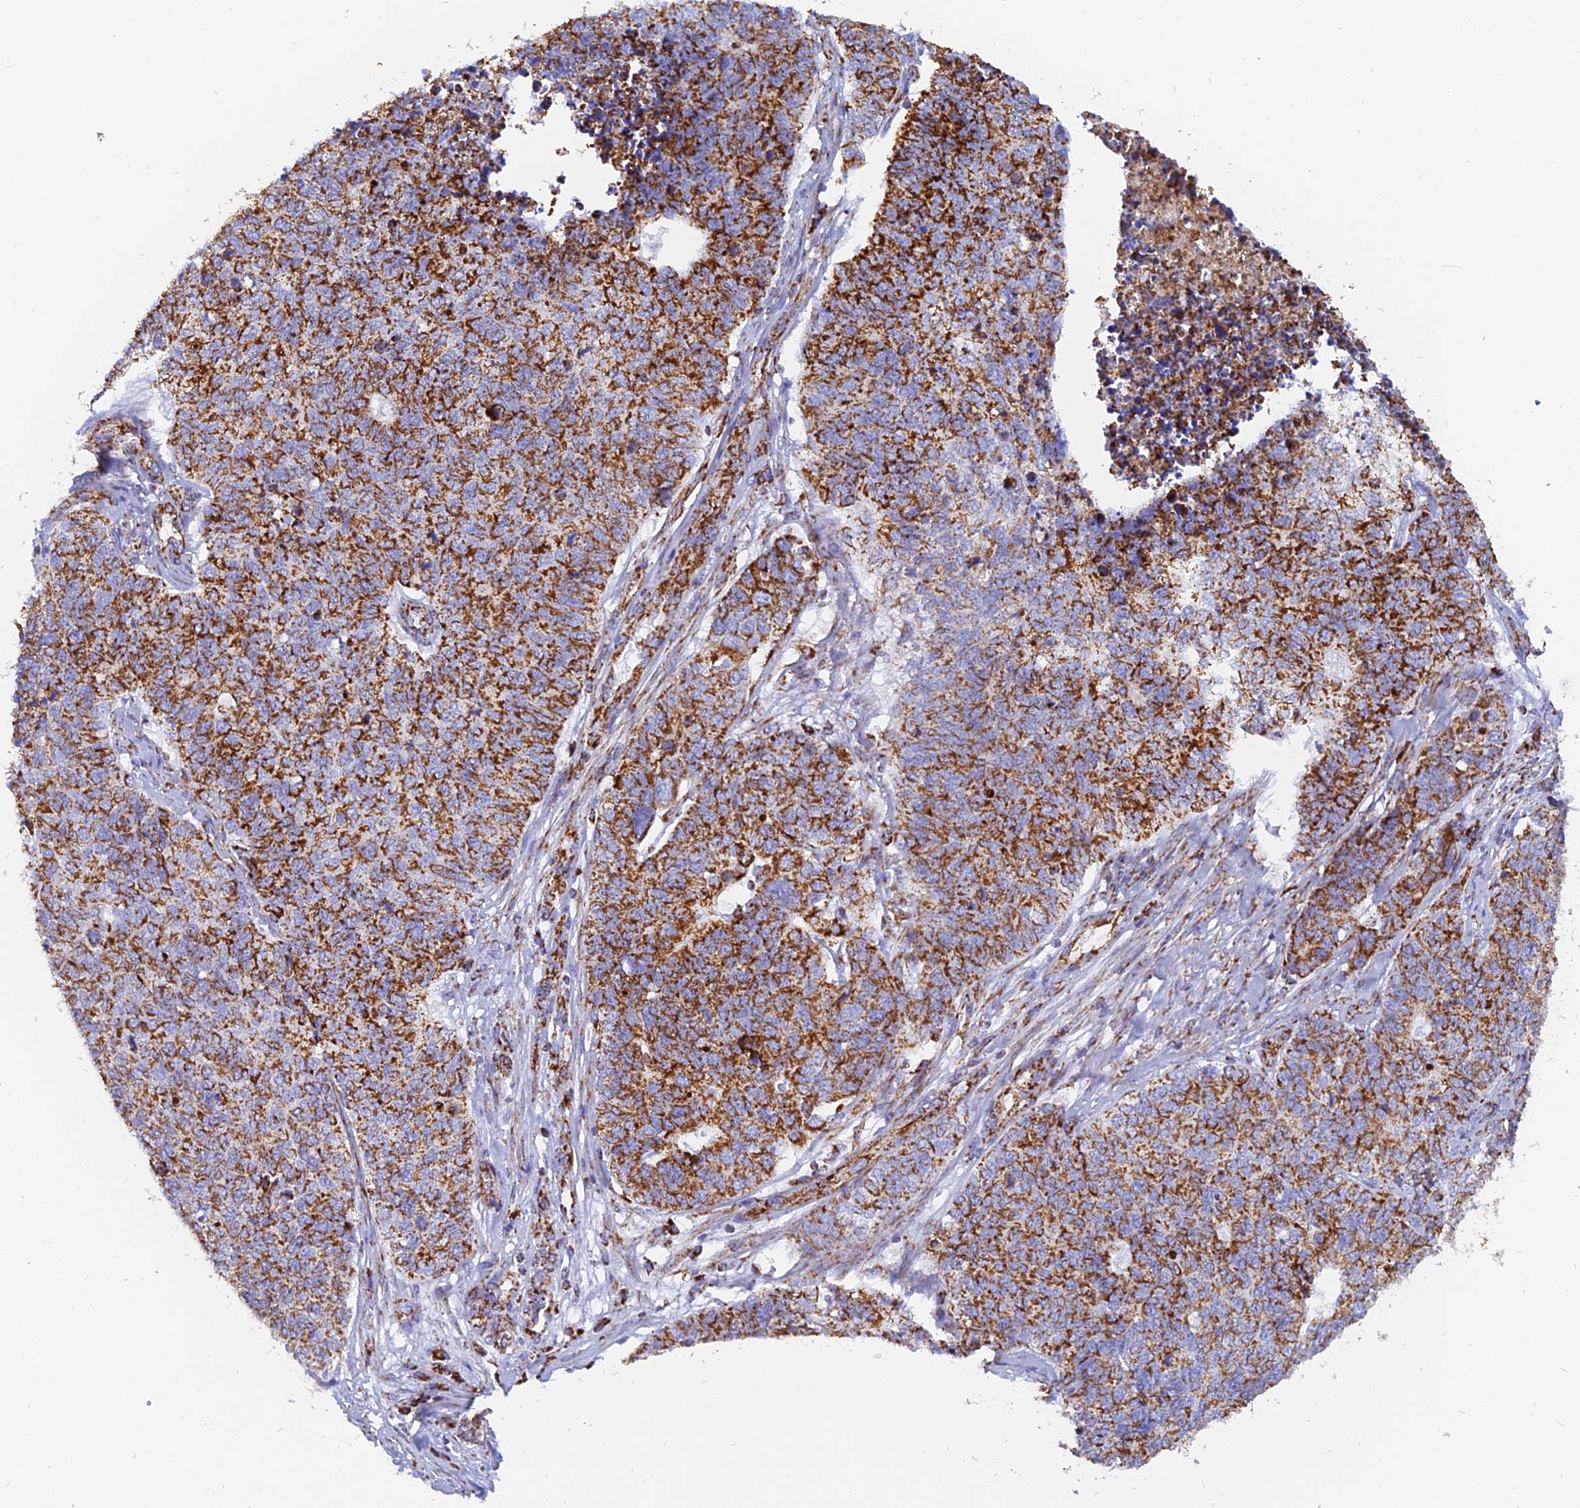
{"staining": {"intensity": "strong", "quantity": ">75%", "location": "cytoplasmic/membranous"}, "tissue": "cervical cancer", "cell_type": "Tumor cells", "image_type": "cancer", "snomed": [{"axis": "morphology", "description": "Squamous cell carcinoma, NOS"}, {"axis": "topography", "description": "Cervix"}], "caption": "An immunohistochemistry photomicrograph of neoplastic tissue is shown. Protein staining in brown labels strong cytoplasmic/membranous positivity in squamous cell carcinoma (cervical) within tumor cells. The protein of interest is shown in brown color, while the nuclei are stained blue.", "gene": "NDUFB6", "patient": {"sex": "female", "age": 63}}